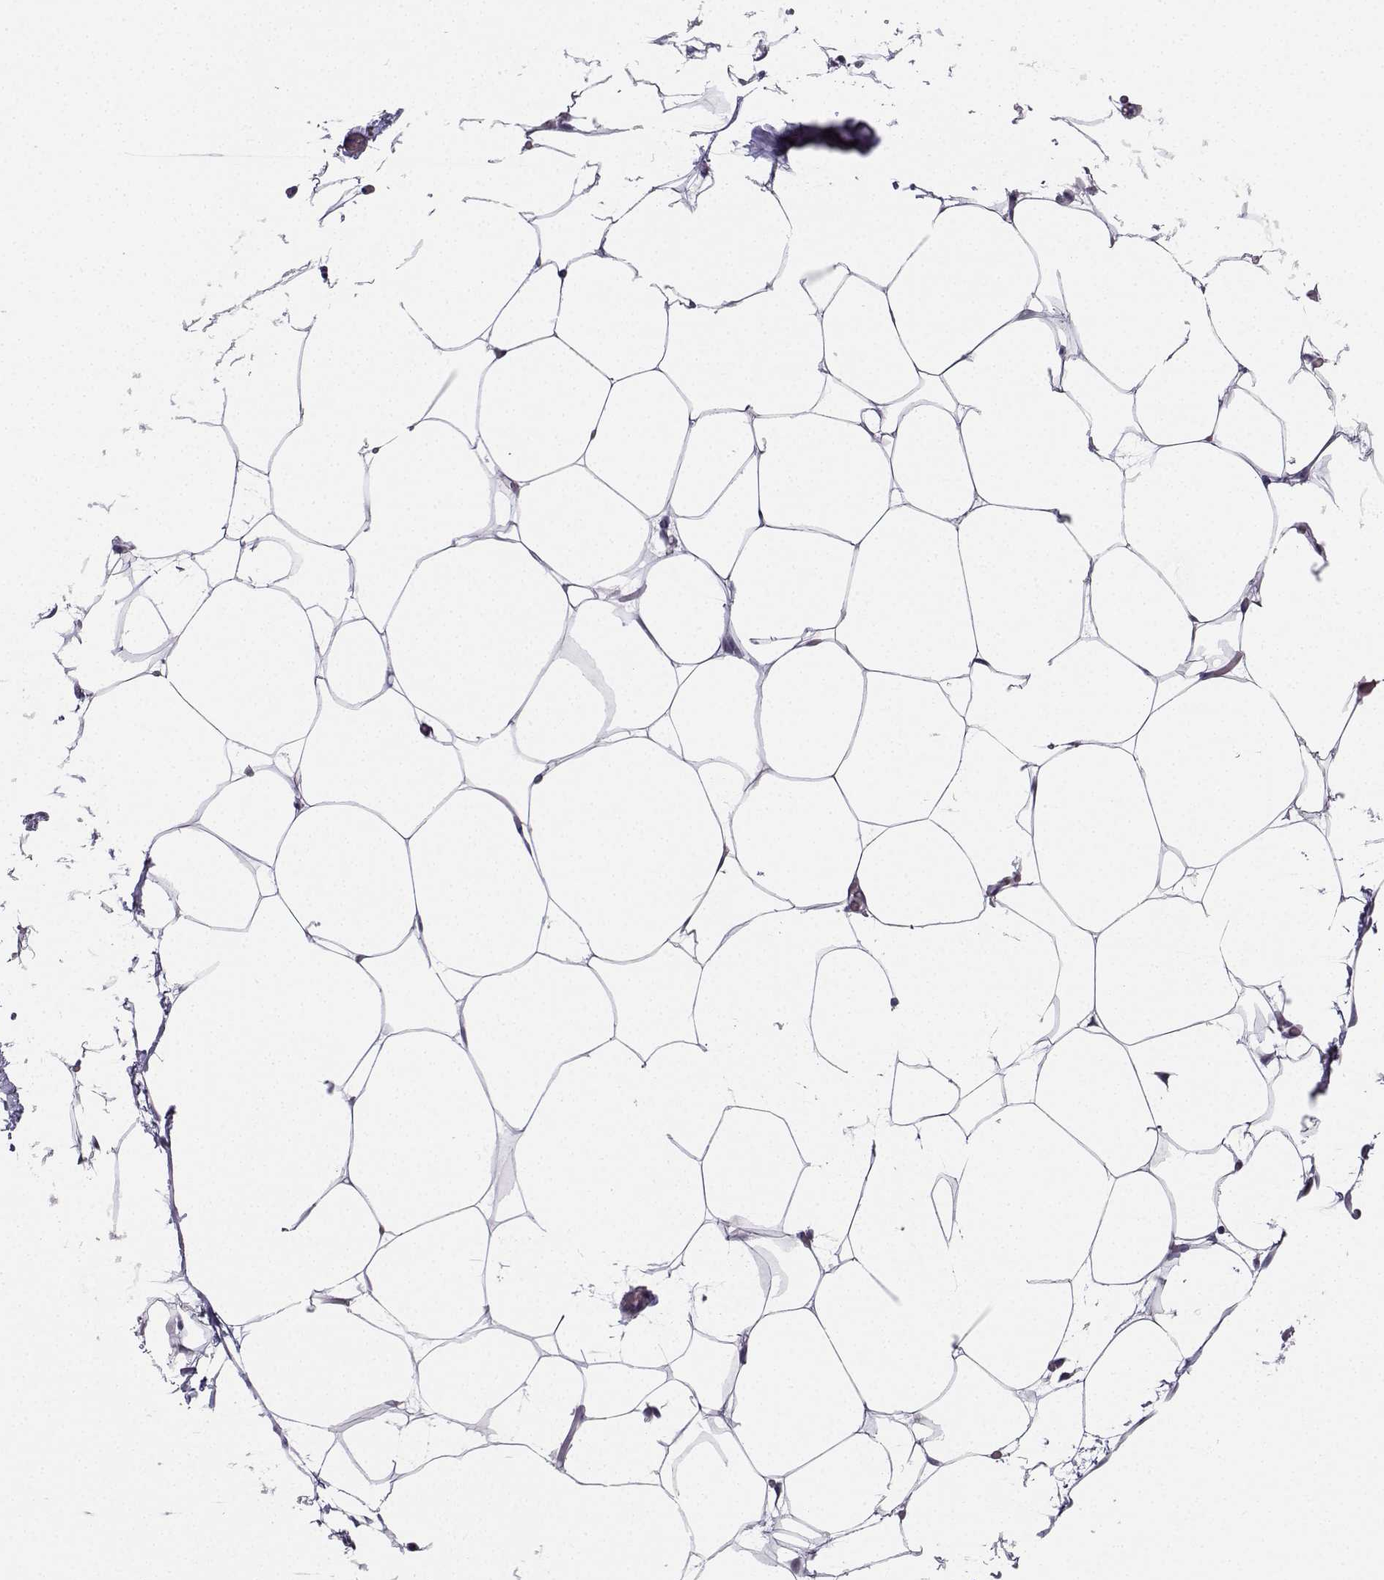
{"staining": {"intensity": "negative", "quantity": "none", "location": "none"}, "tissue": "adipose tissue", "cell_type": "Adipocytes", "image_type": "normal", "snomed": [{"axis": "morphology", "description": "Normal tissue, NOS"}, {"axis": "topography", "description": "Adipose tissue"}], "caption": "DAB (3,3'-diaminobenzidine) immunohistochemical staining of unremarkable adipose tissue exhibits no significant staining in adipocytes. (DAB (3,3'-diaminobenzidine) immunohistochemistry with hematoxylin counter stain).", "gene": "CALY", "patient": {"sex": "male", "age": 57}}